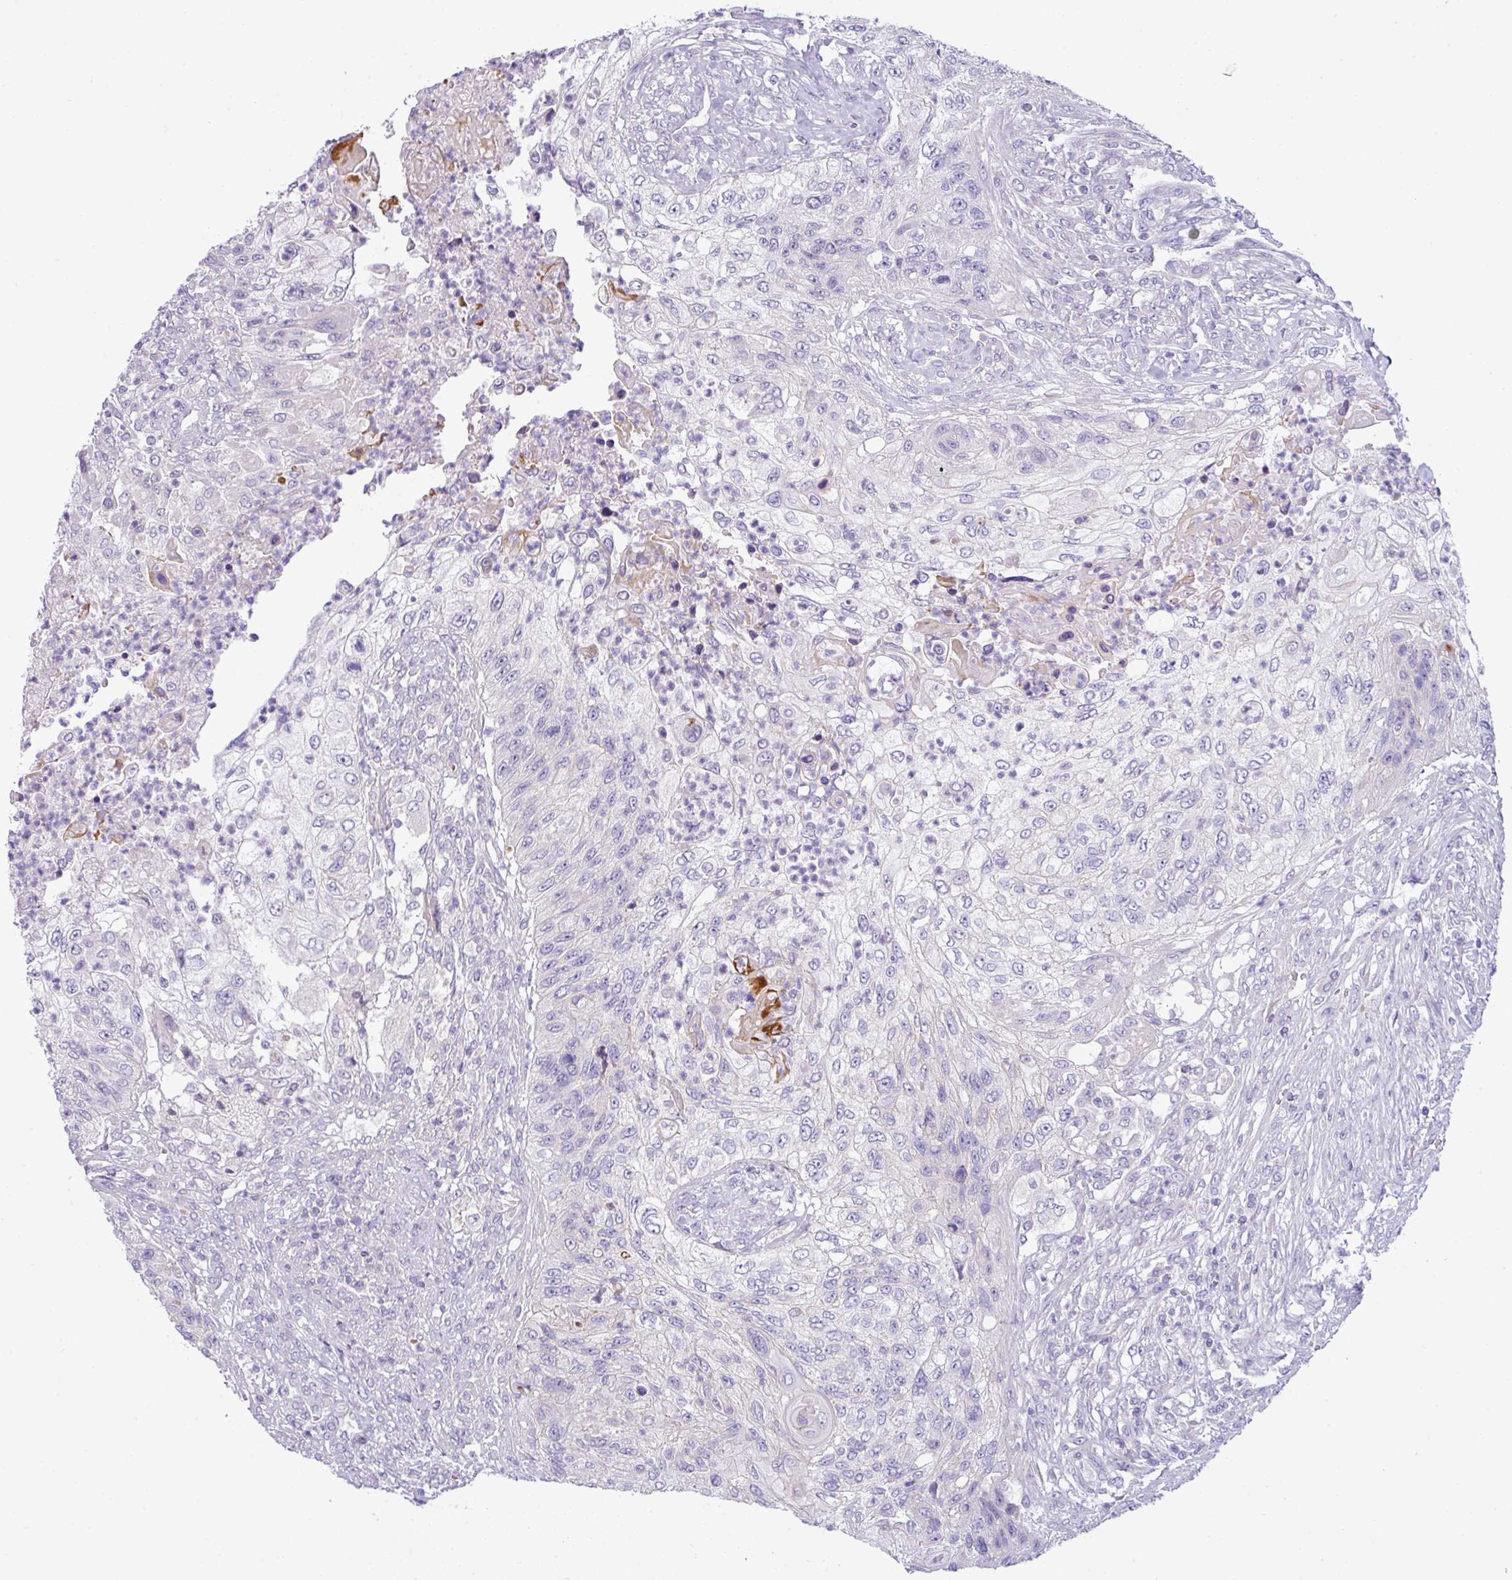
{"staining": {"intensity": "negative", "quantity": "none", "location": "none"}, "tissue": "urothelial cancer", "cell_type": "Tumor cells", "image_type": "cancer", "snomed": [{"axis": "morphology", "description": "Urothelial carcinoma, High grade"}, {"axis": "topography", "description": "Urinary bladder"}], "caption": "The immunohistochemistry image has no significant positivity in tumor cells of high-grade urothelial carcinoma tissue.", "gene": "ACAP3", "patient": {"sex": "female", "age": 60}}